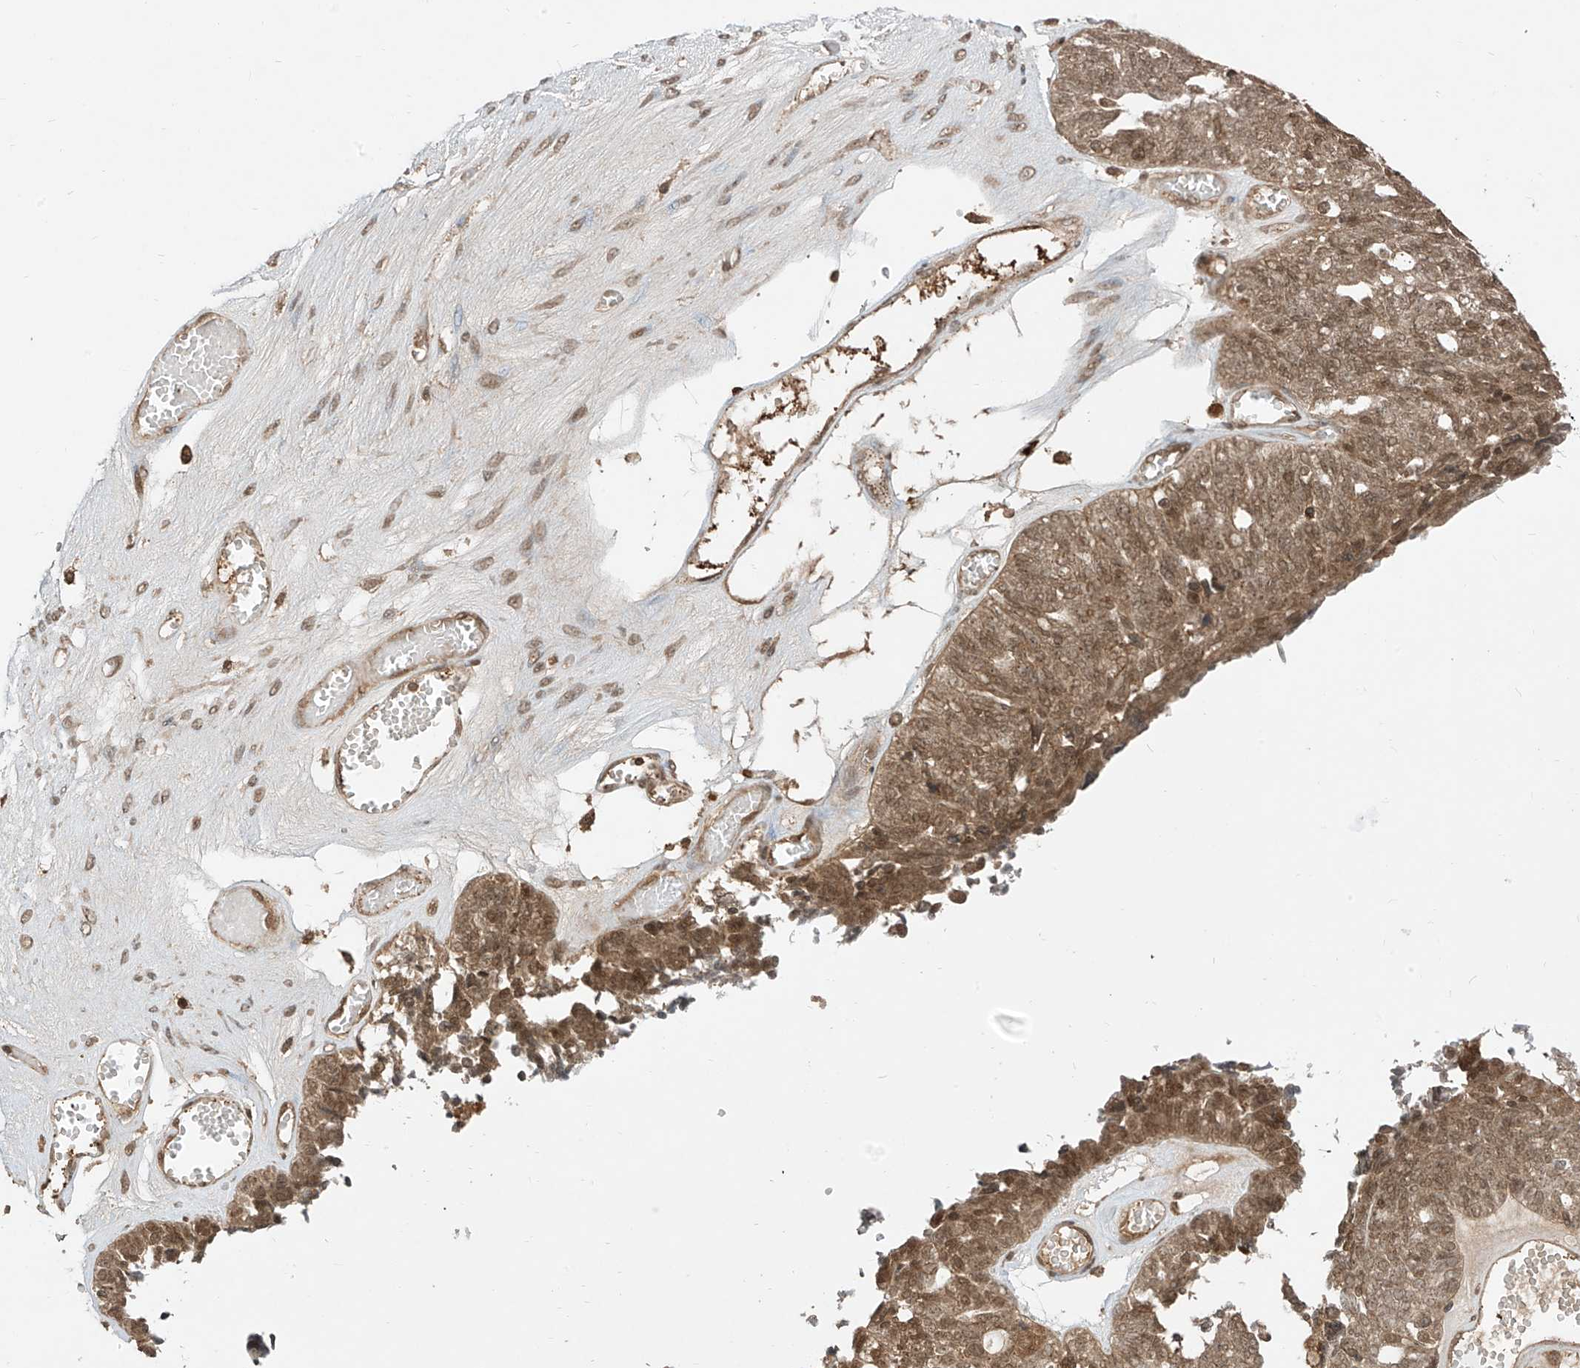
{"staining": {"intensity": "weak", "quantity": ">75%", "location": "cytoplasmic/membranous,nuclear"}, "tissue": "ovarian cancer", "cell_type": "Tumor cells", "image_type": "cancer", "snomed": [{"axis": "morphology", "description": "Cystadenocarcinoma, serous, NOS"}, {"axis": "topography", "description": "Ovary"}], "caption": "IHC histopathology image of neoplastic tissue: human ovarian cancer stained using immunohistochemistry (IHC) shows low levels of weak protein expression localized specifically in the cytoplasmic/membranous and nuclear of tumor cells, appearing as a cytoplasmic/membranous and nuclear brown color.", "gene": "LCOR", "patient": {"sex": "female", "age": 79}}